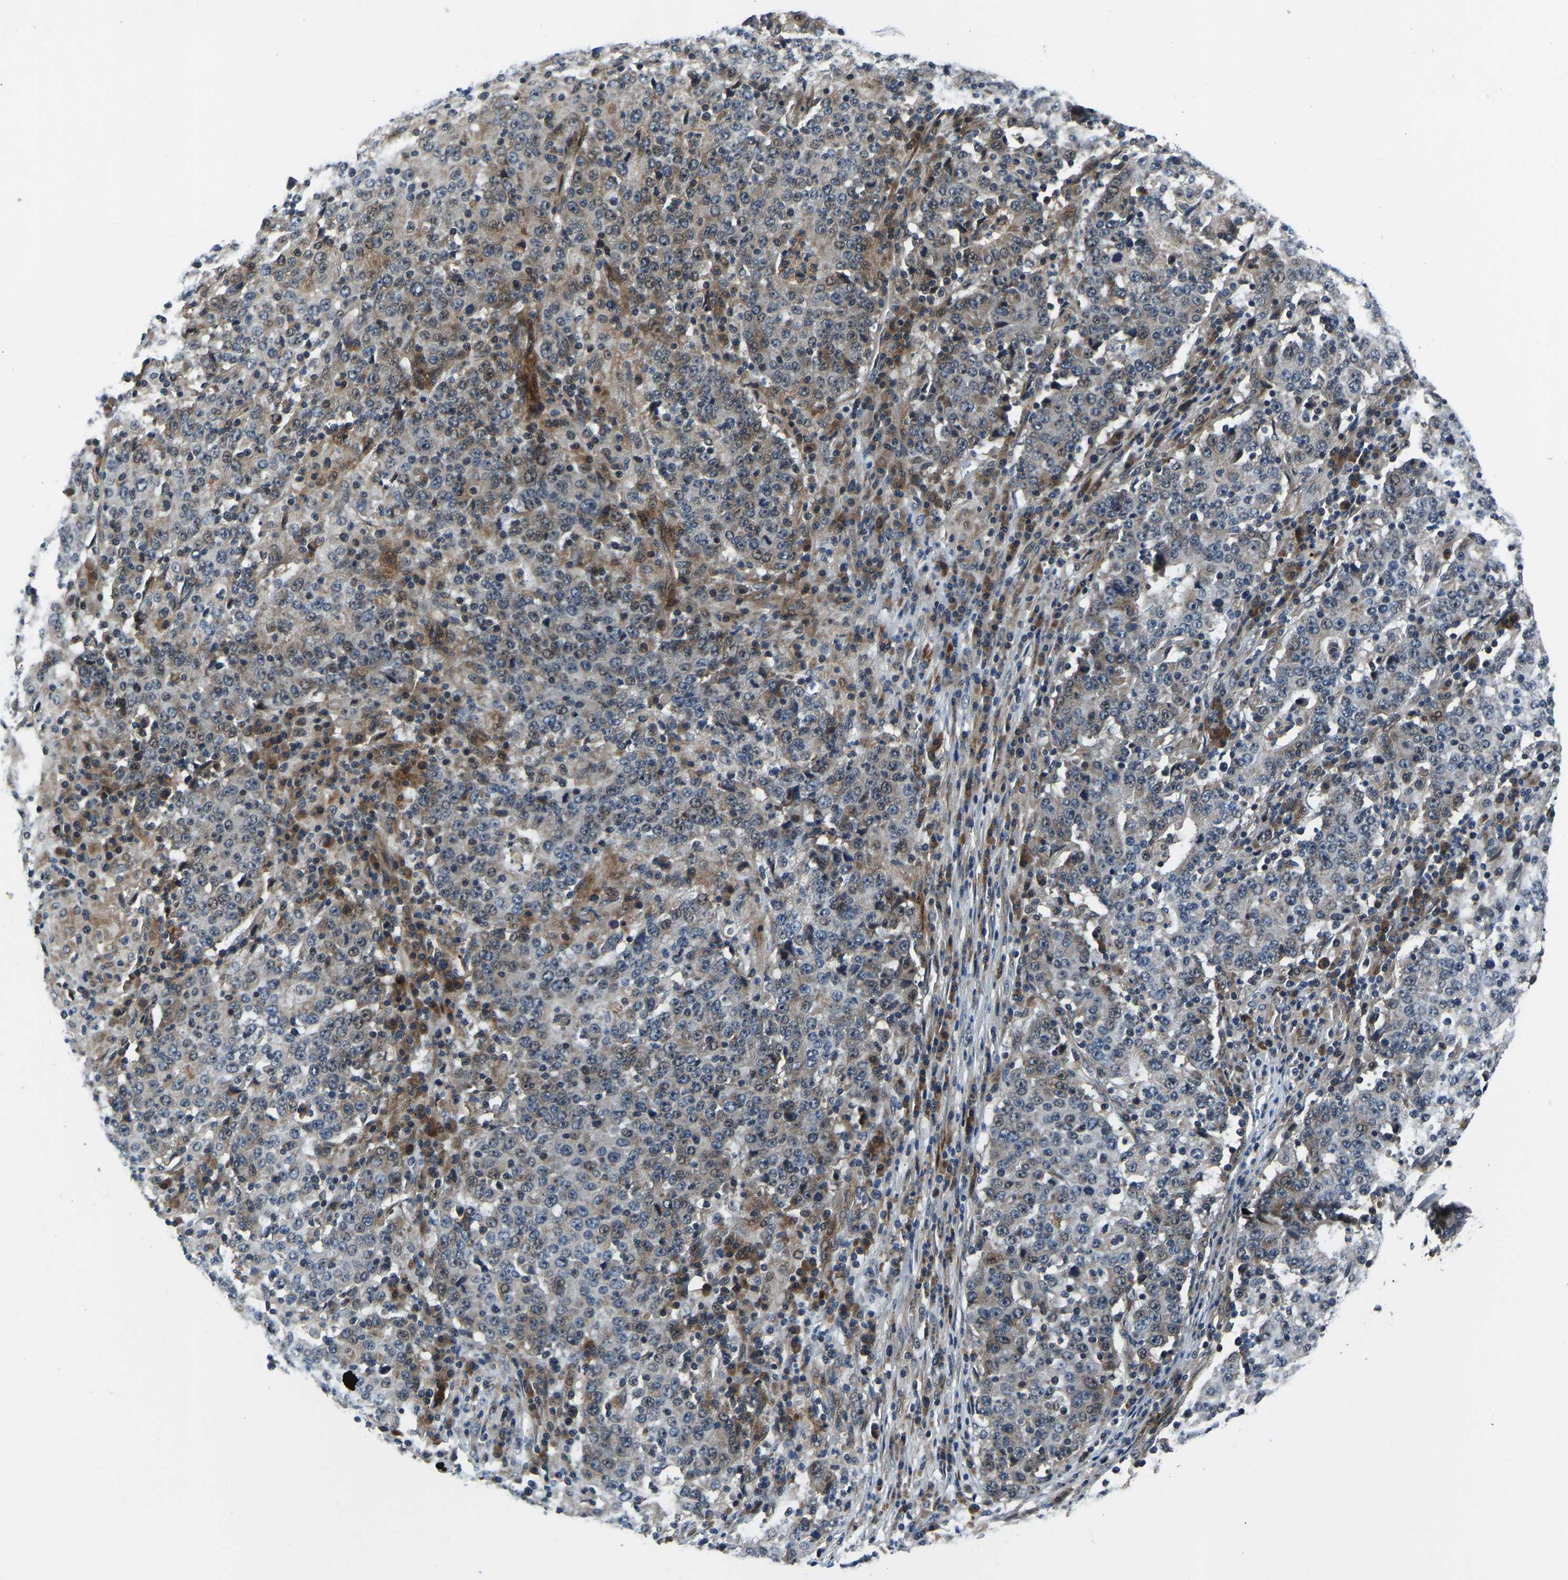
{"staining": {"intensity": "moderate", "quantity": "<25%", "location": "cytoplasmic/membranous"}, "tissue": "stomach cancer", "cell_type": "Tumor cells", "image_type": "cancer", "snomed": [{"axis": "morphology", "description": "Adenocarcinoma, NOS"}, {"axis": "topography", "description": "Stomach"}], "caption": "Immunohistochemical staining of stomach cancer demonstrates moderate cytoplasmic/membranous protein expression in about <25% of tumor cells.", "gene": "RLIM", "patient": {"sex": "male", "age": 59}}